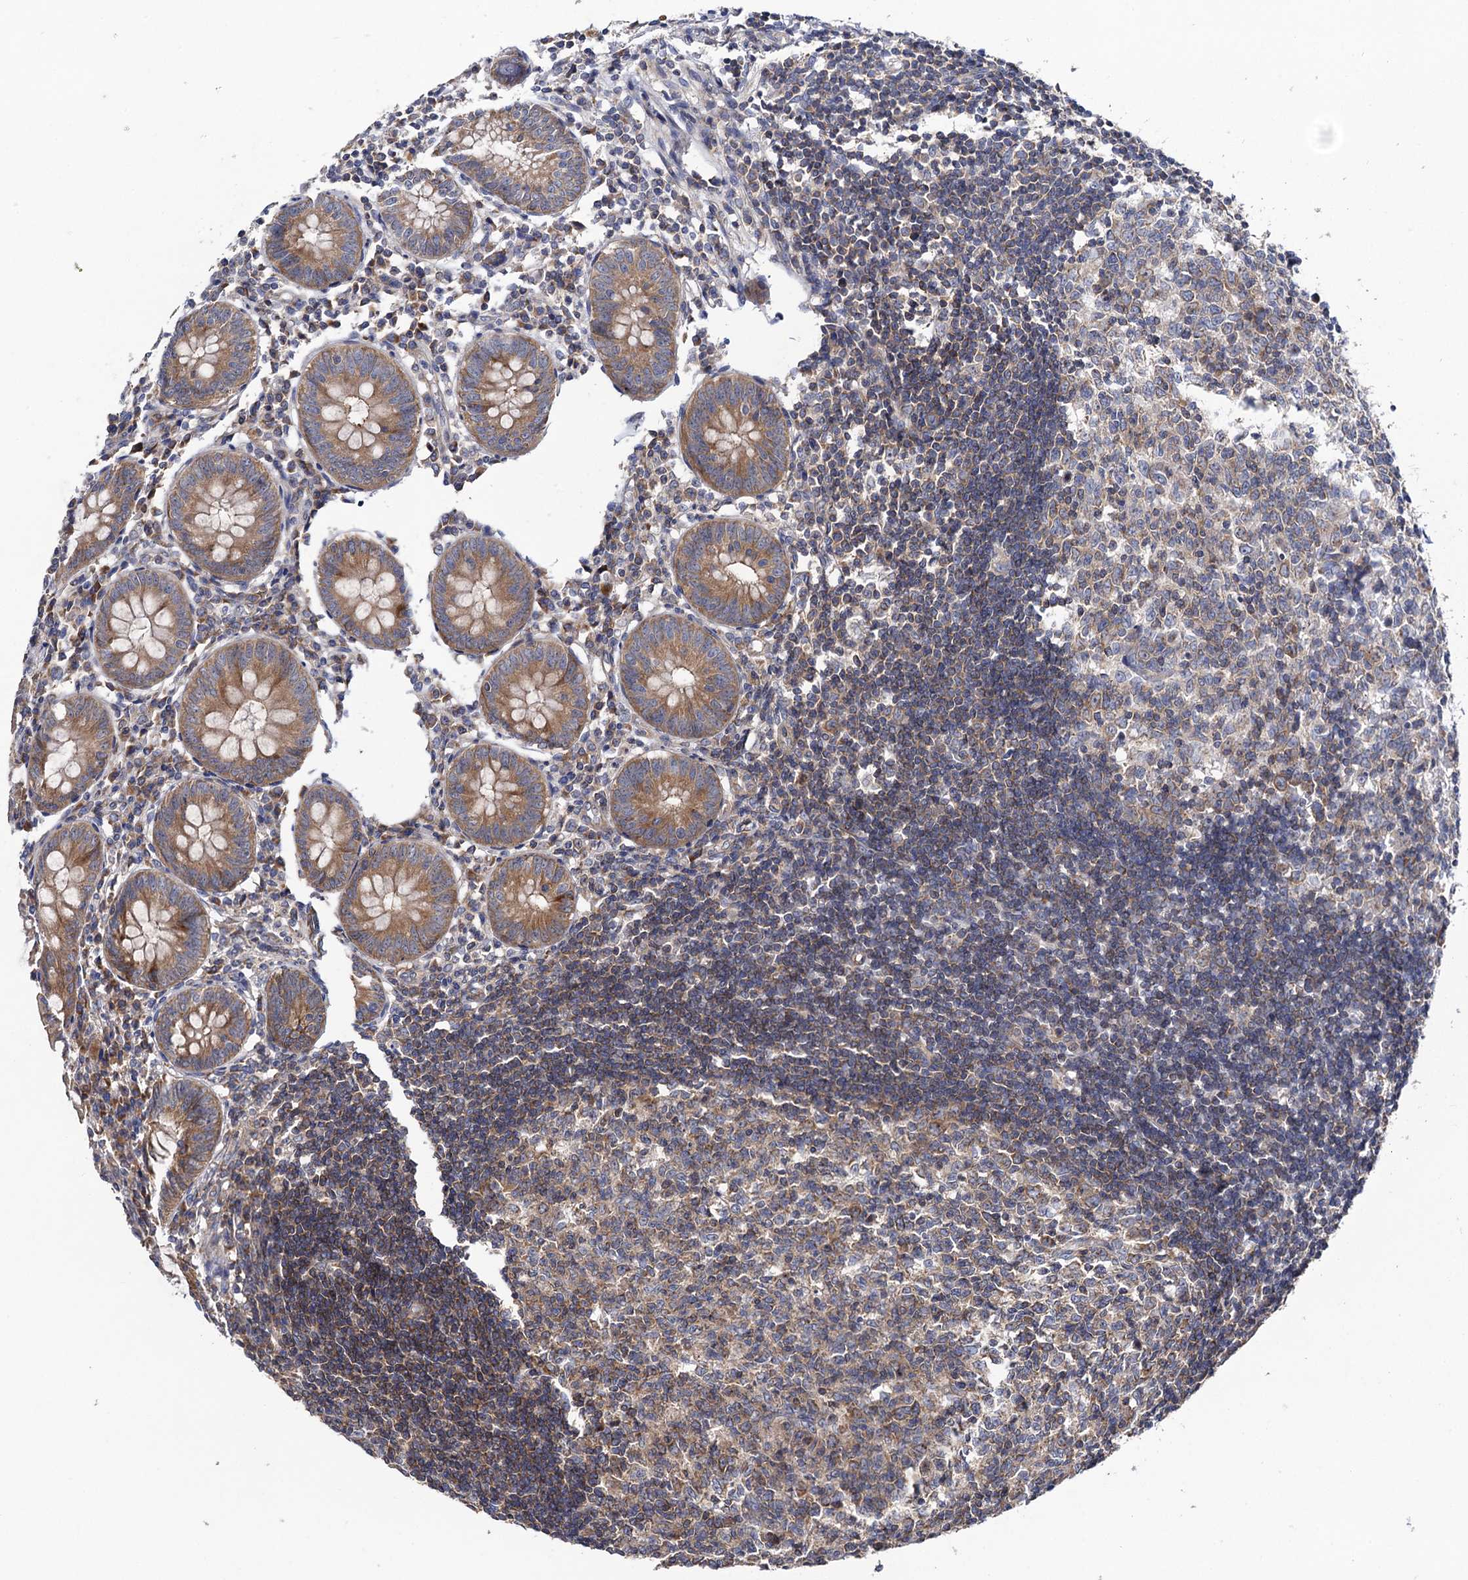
{"staining": {"intensity": "moderate", "quantity": ">75%", "location": "cytoplasmic/membranous"}, "tissue": "appendix", "cell_type": "Glandular cells", "image_type": "normal", "snomed": [{"axis": "morphology", "description": "Normal tissue, NOS"}, {"axis": "topography", "description": "Appendix"}], "caption": "Glandular cells show medium levels of moderate cytoplasmic/membranous expression in approximately >75% of cells in normal human appendix. The protein is stained brown, and the nuclei are stained in blue (DAB IHC with brightfield microscopy, high magnification).", "gene": "DYDC1", "patient": {"sex": "female", "age": 54}}